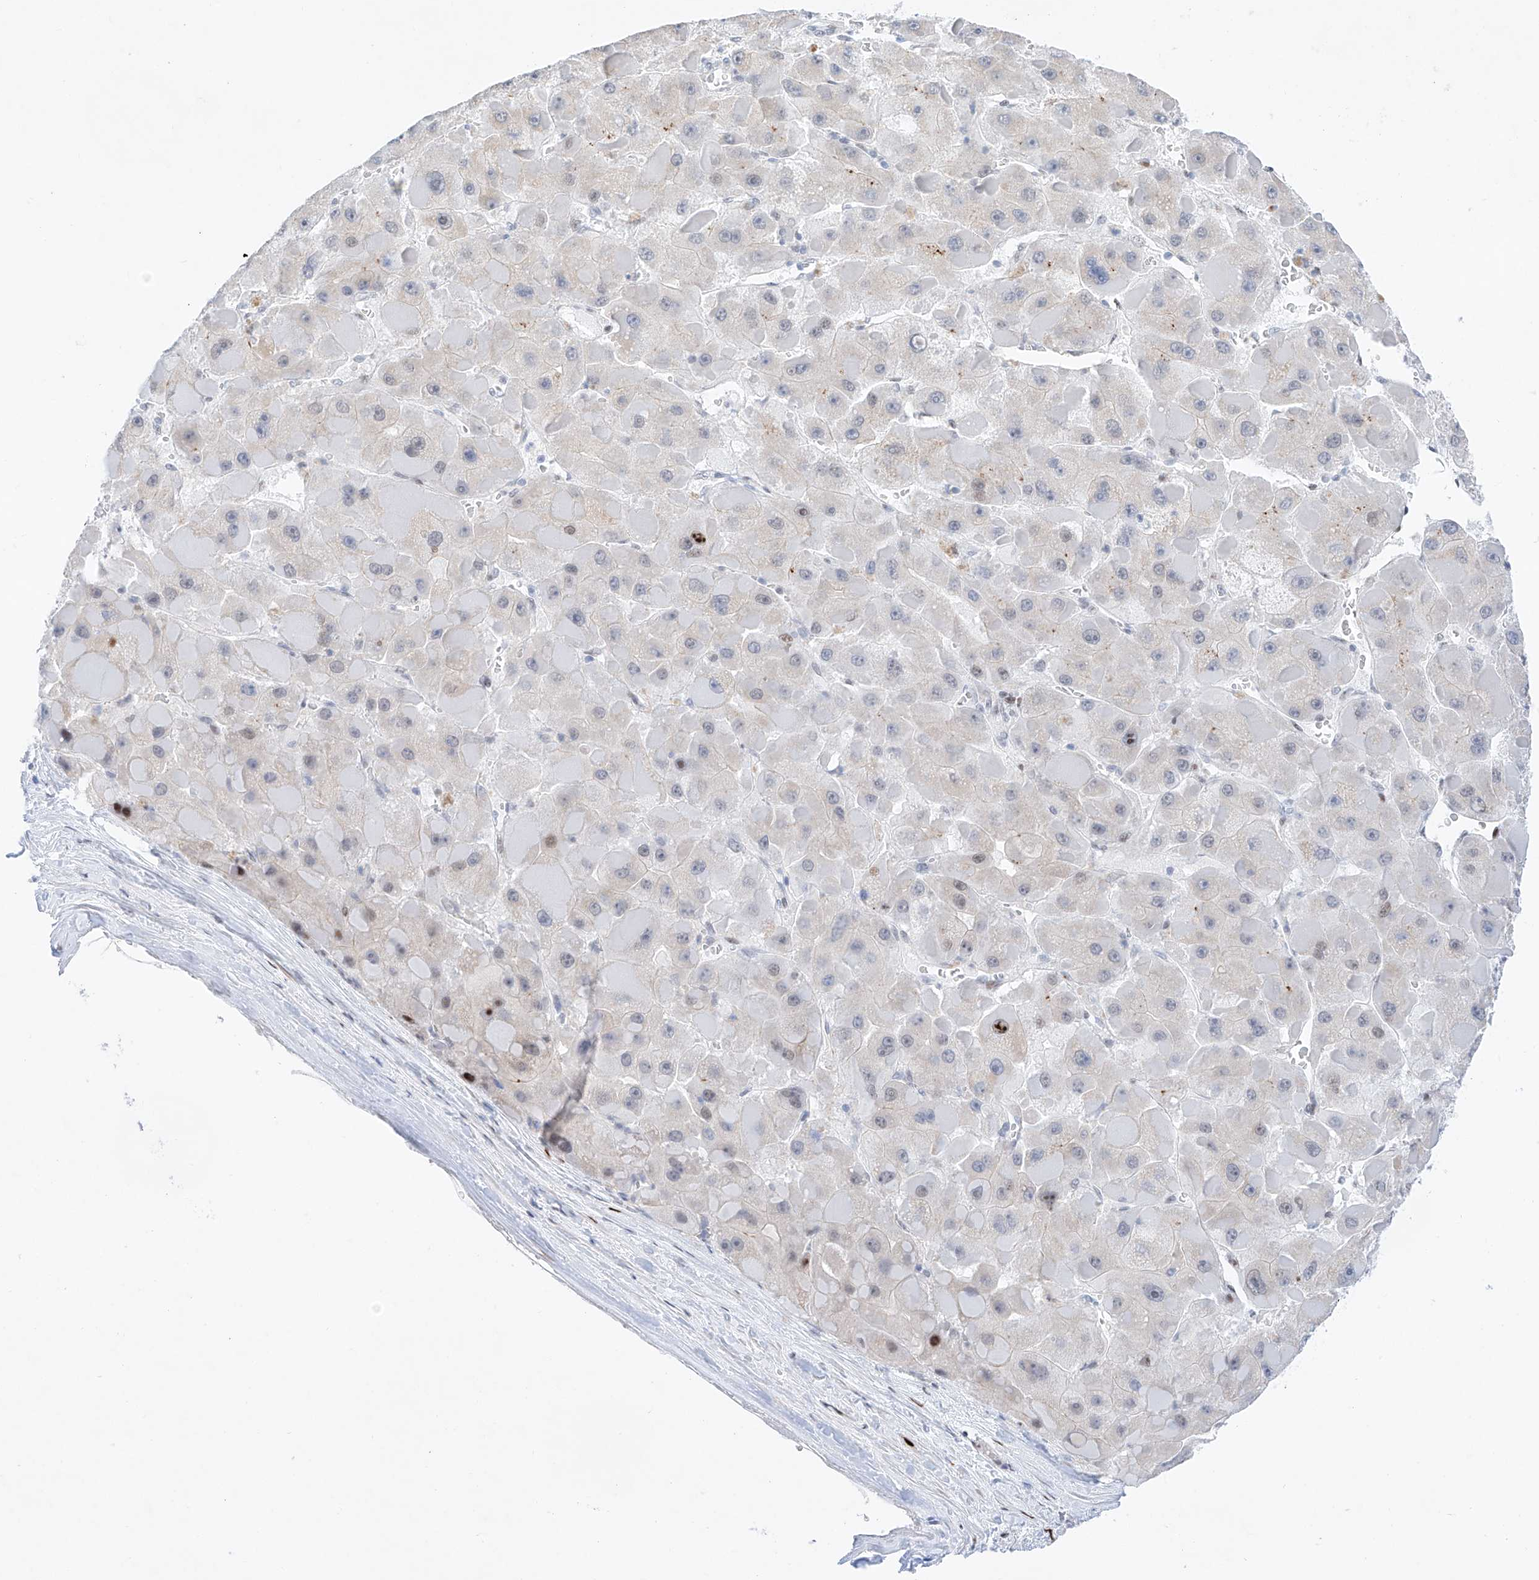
{"staining": {"intensity": "negative", "quantity": "none", "location": "none"}, "tissue": "liver cancer", "cell_type": "Tumor cells", "image_type": "cancer", "snomed": [{"axis": "morphology", "description": "Carcinoma, Hepatocellular, NOS"}, {"axis": "topography", "description": "Liver"}], "caption": "Tumor cells are negative for brown protein staining in liver cancer. (Brightfield microscopy of DAB (3,3'-diaminobenzidine) immunohistochemistry (IHC) at high magnification).", "gene": "NT5C3B", "patient": {"sex": "female", "age": 73}}